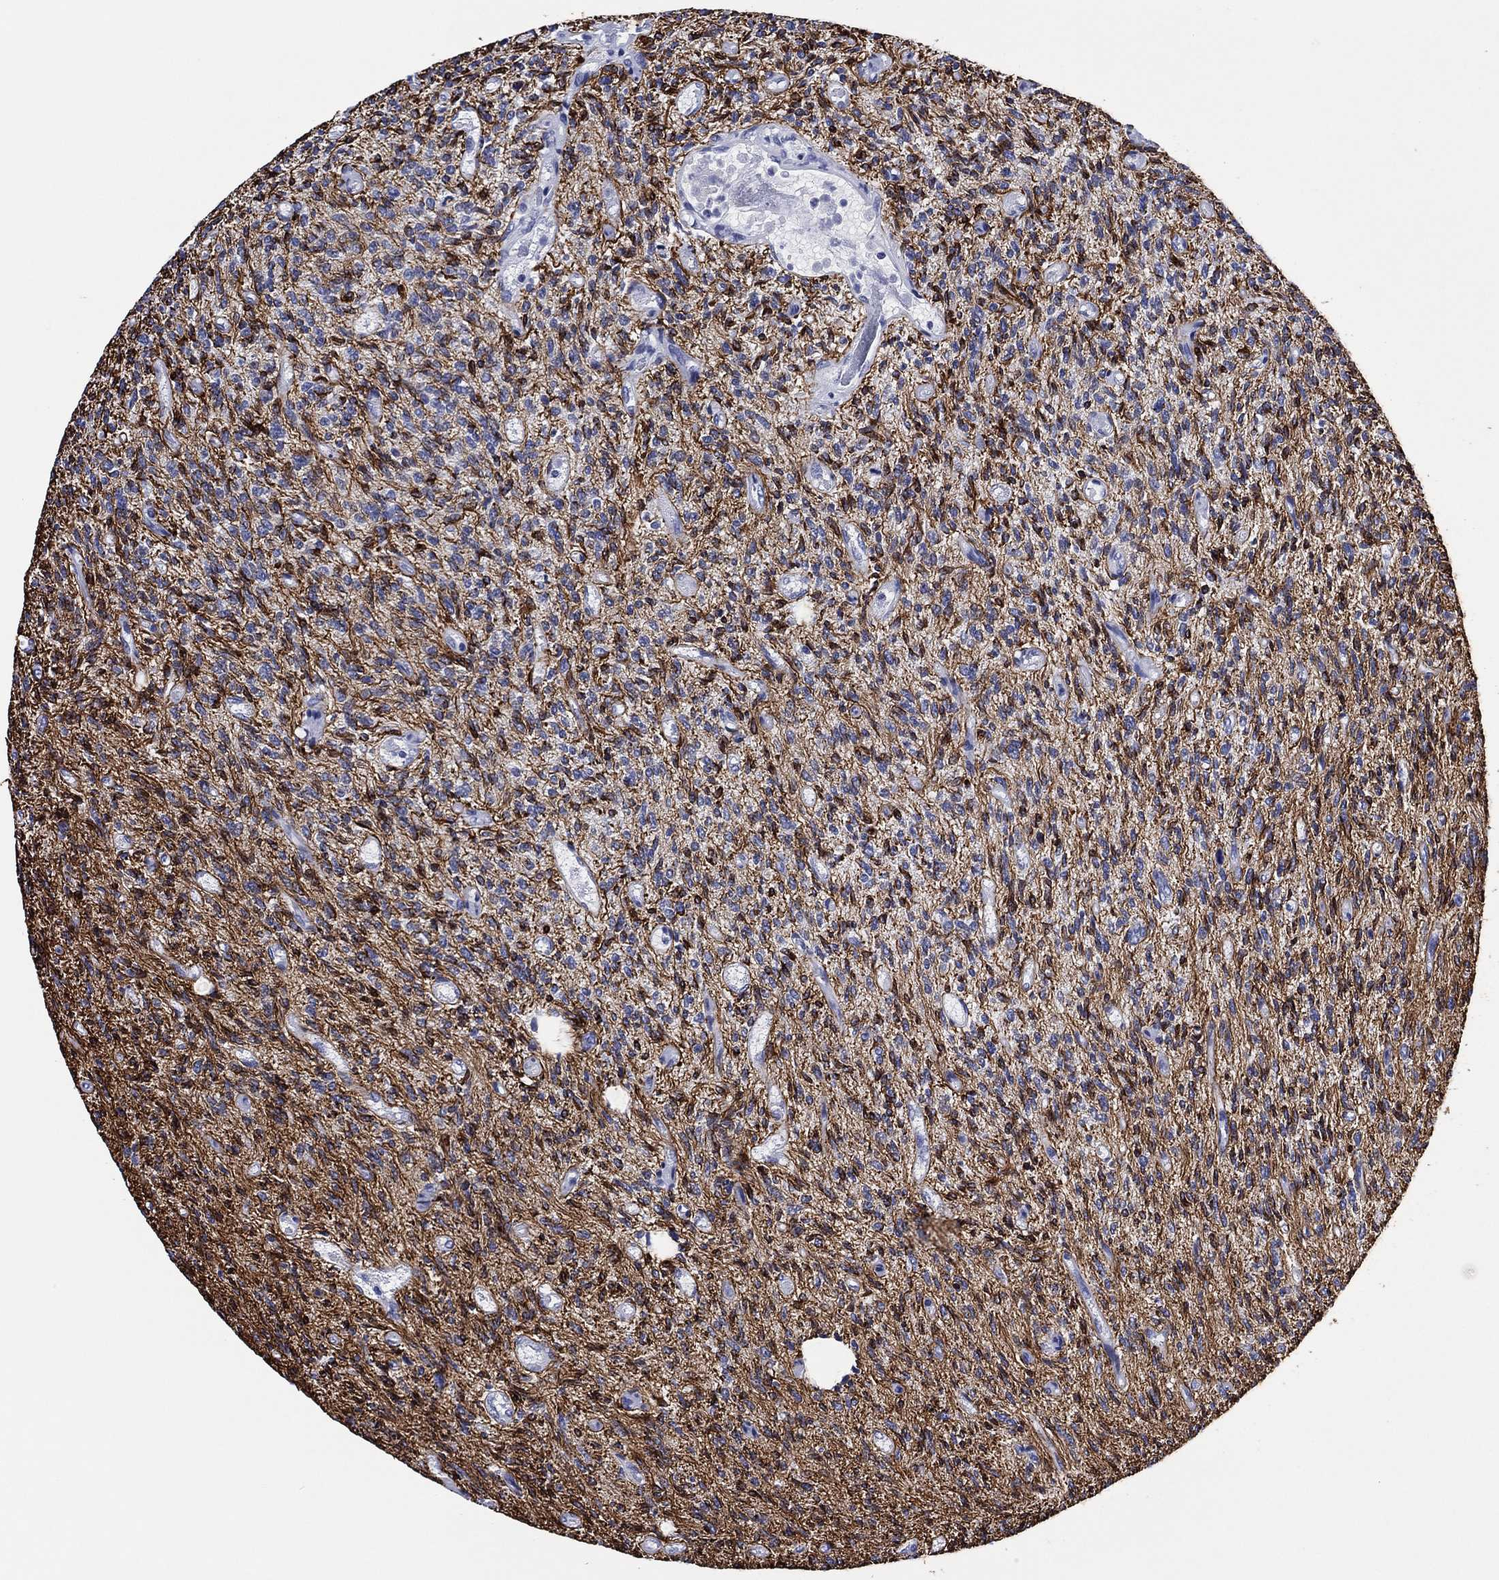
{"staining": {"intensity": "strong", "quantity": "25%-75%", "location": "cytoplasmic/membranous"}, "tissue": "glioma", "cell_type": "Tumor cells", "image_type": "cancer", "snomed": [{"axis": "morphology", "description": "Glioma, malignant, High grade"}, {"axis": "topography", "description": "Brain"}], "caption": "Protein staining displays strong cytoplasmic/membranous positivity in about 25%-75% of tumor cells in malignant glioma (high-grade).", "gene": "CLIP3", "patient": {"sex": "male", "age": 64}}